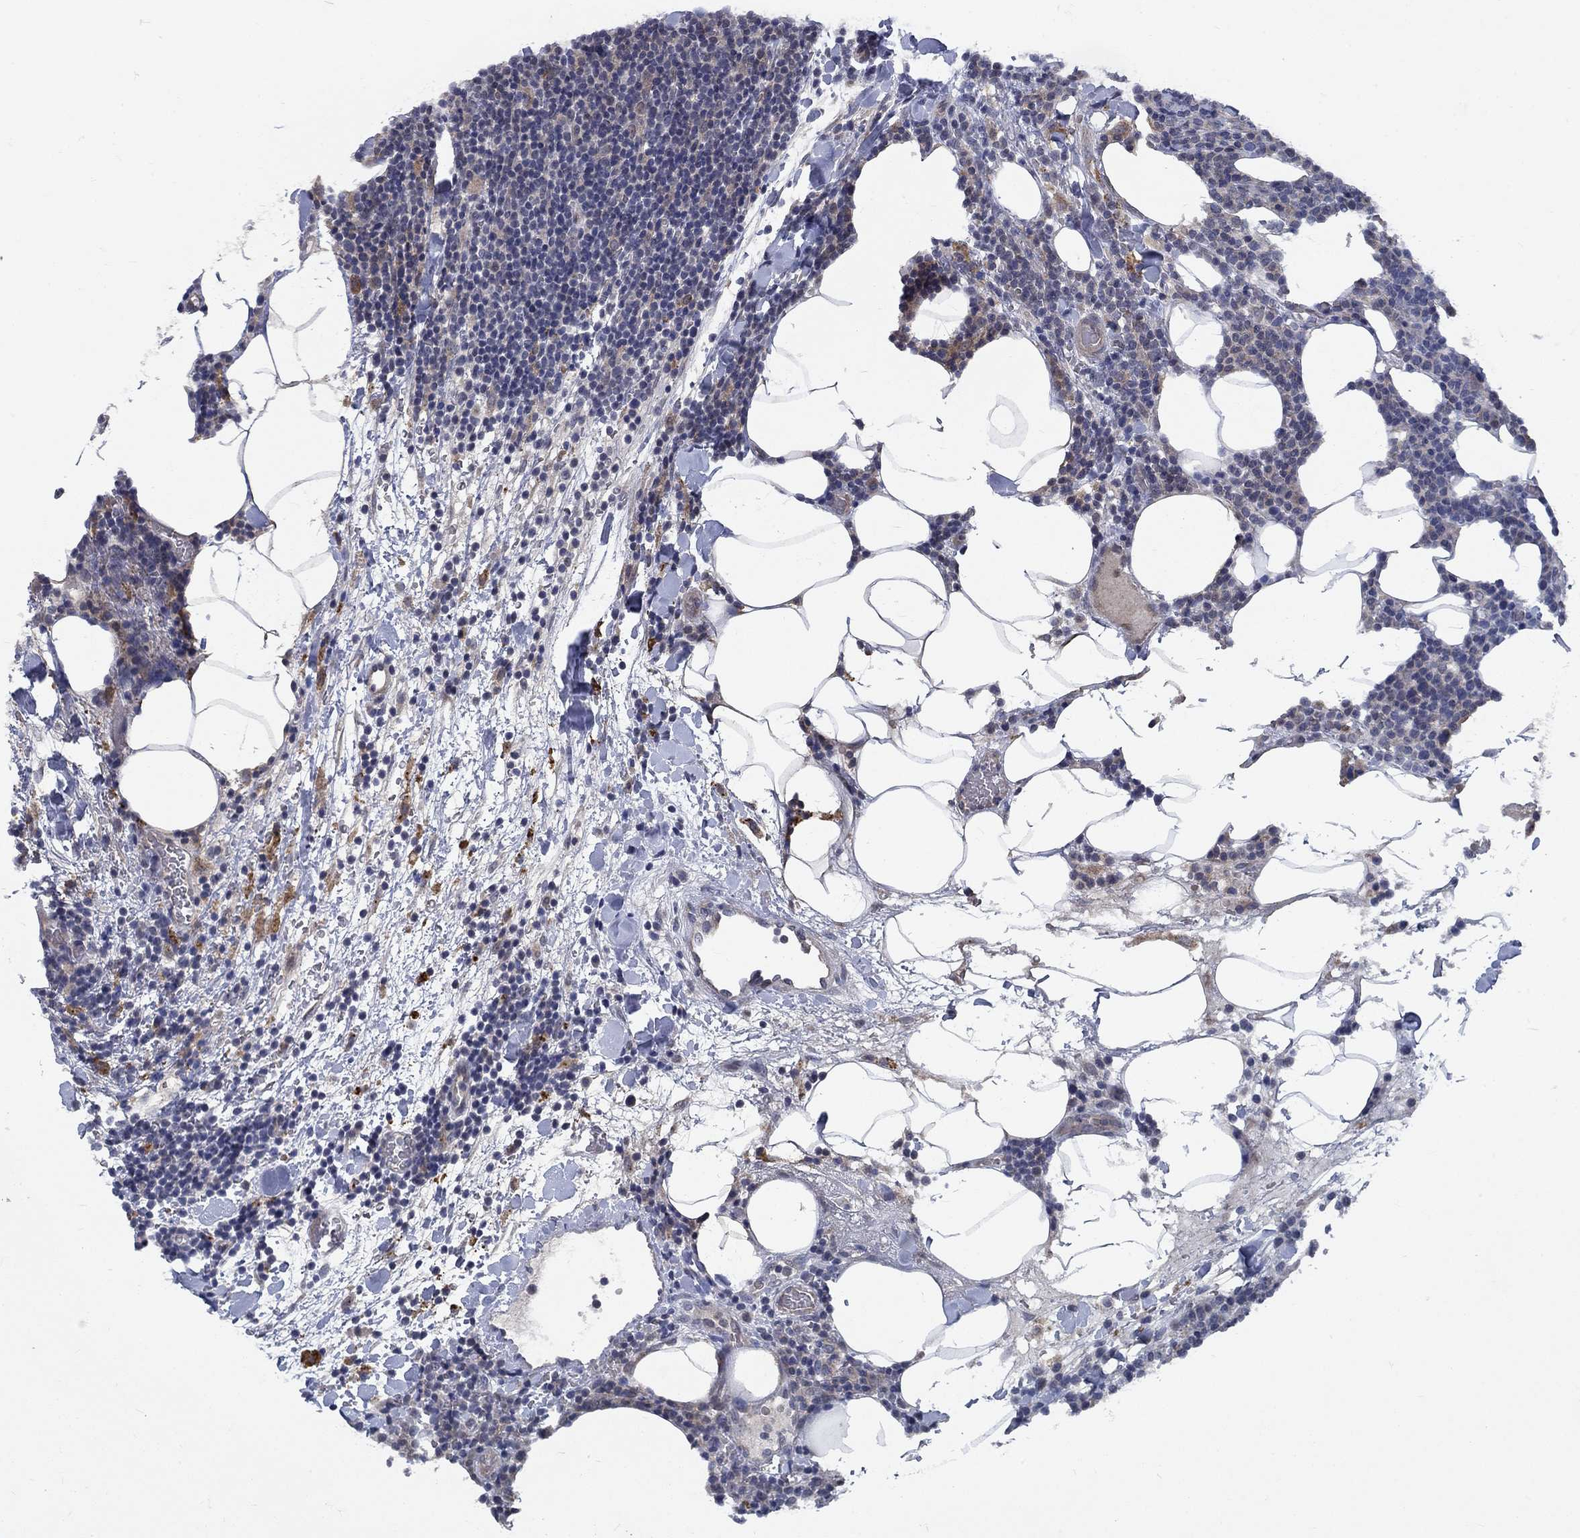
{"staining": {"intensity": "negative", "quantity": "none", "location": "none"}, "tissue": "lymphoma", "cell_type": "Tumor cells", "image_type": "cancer", "snomed": [{"axis": "morphology", "description": "Malignant lymphoma, non-Hodgkin's type, High grade"}, {"axis": "topography", "description": "Lymph node"}], "caption": "This is an immunohistochemistry (IHC) micrograph of human high-grade malignant lymphoma, non-Hodgkin's type. There is no staining in tumor cells.", "gene": "FAM3B", "patient": {"sex": "male", "age": 61}}